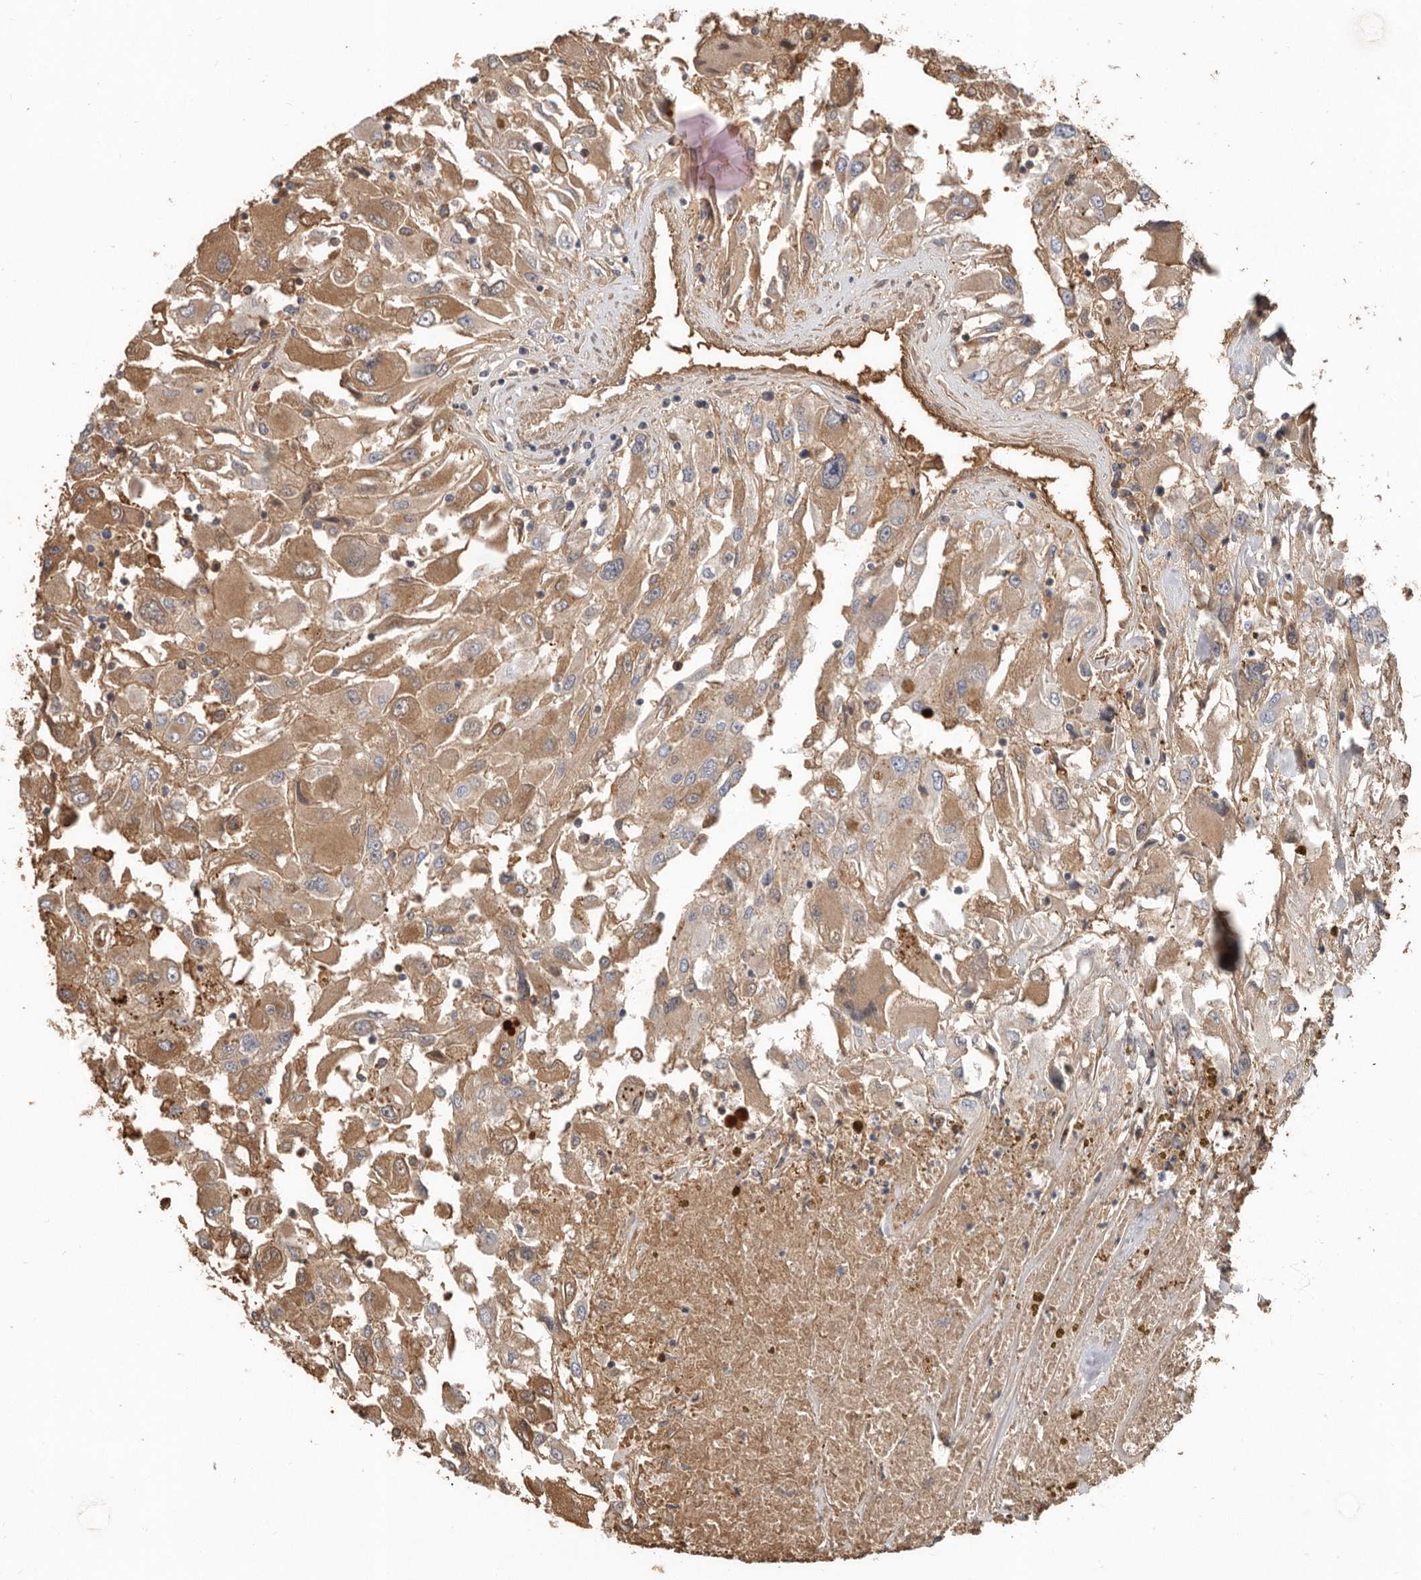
{"staining": {"intensity": "moderate", "quantity": ">75%", "location": "cytoplasmic/membranous"}, "tissue": "renal cancer", "cell_type": "Tumor cells", "image_type": "cancer", "snomed": [{"axis": "morphology", "description": "Adenocarcinoma, NOS"}, {"axis": "topography", "description": "Kidney"}], "caption": "Brown immunohistochemical staining in renal adenocarcinoma shows moderate cytoplasmic/membranous positivity in about >75% of tumor cells.", "gene": "LRGUK", "patient": {"sex": "female", "age": 52}}